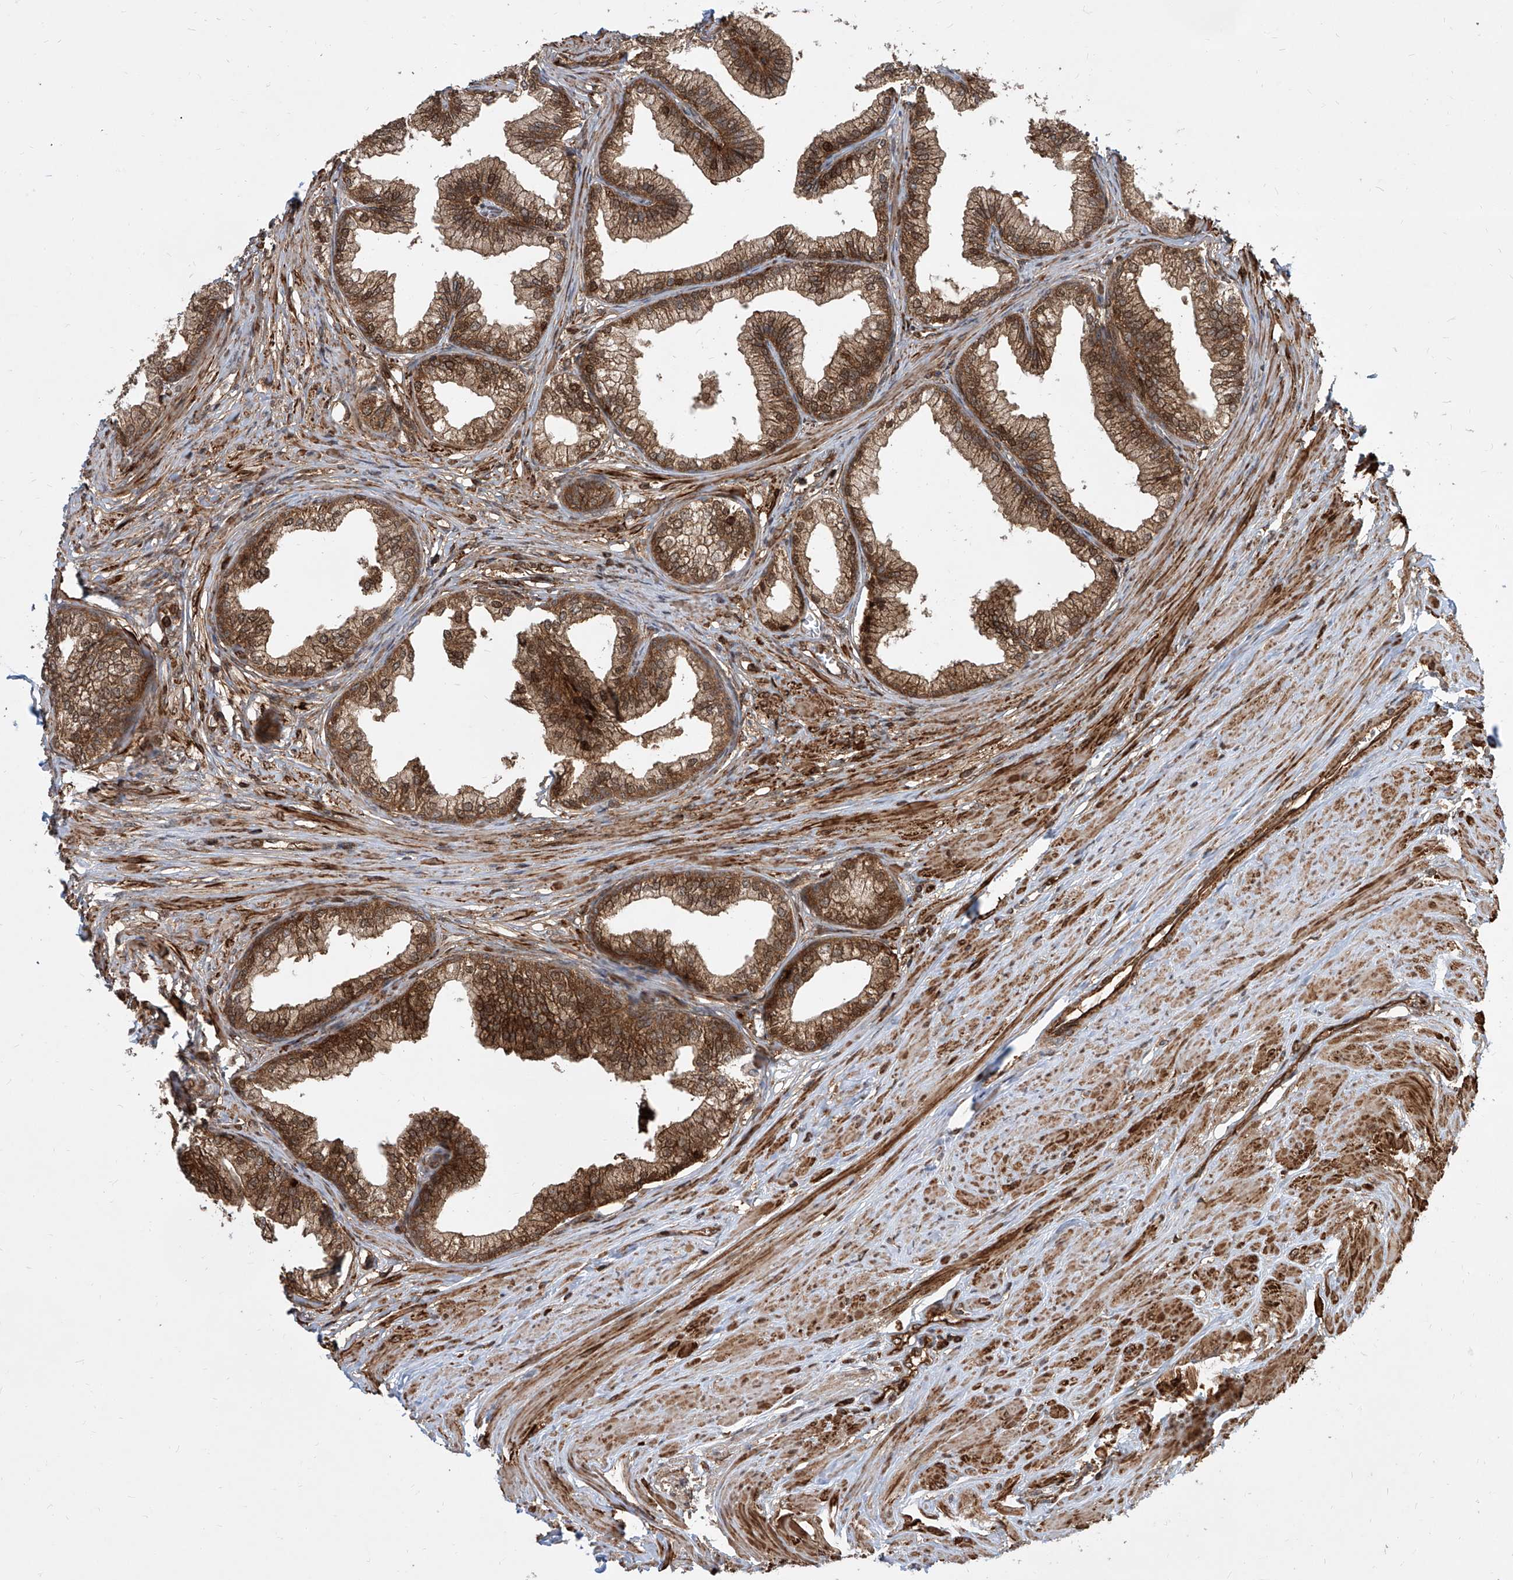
{"staining": {"intensity": "strong", "quantity": ">75%", "location": "cytoplasmic/membranous,nuclear"}, "tissue": "prostate", "cell_type": "Glandular cells", "image_type": "normal", "snomed": [{"axis": "morphology", "description": "Normal tissue, NOS"}, {"axis": "morphology", "description": "Urothelial carcinoma, Low grade"}, {"axis": "topography", "description": "Urinary bladder"}, {"axis": "topography", "description": "Prostate"}], "caption": "Unremarkable prostate was stained to show a protein in brown. There is high levels of strong cytoplasmic/membranous,nuclear expression in approximately >75% of glandular cells. Nuclei are stained in blue.", "gene": "MAGED2", "patient": {"sex": "male", "age": 60}}